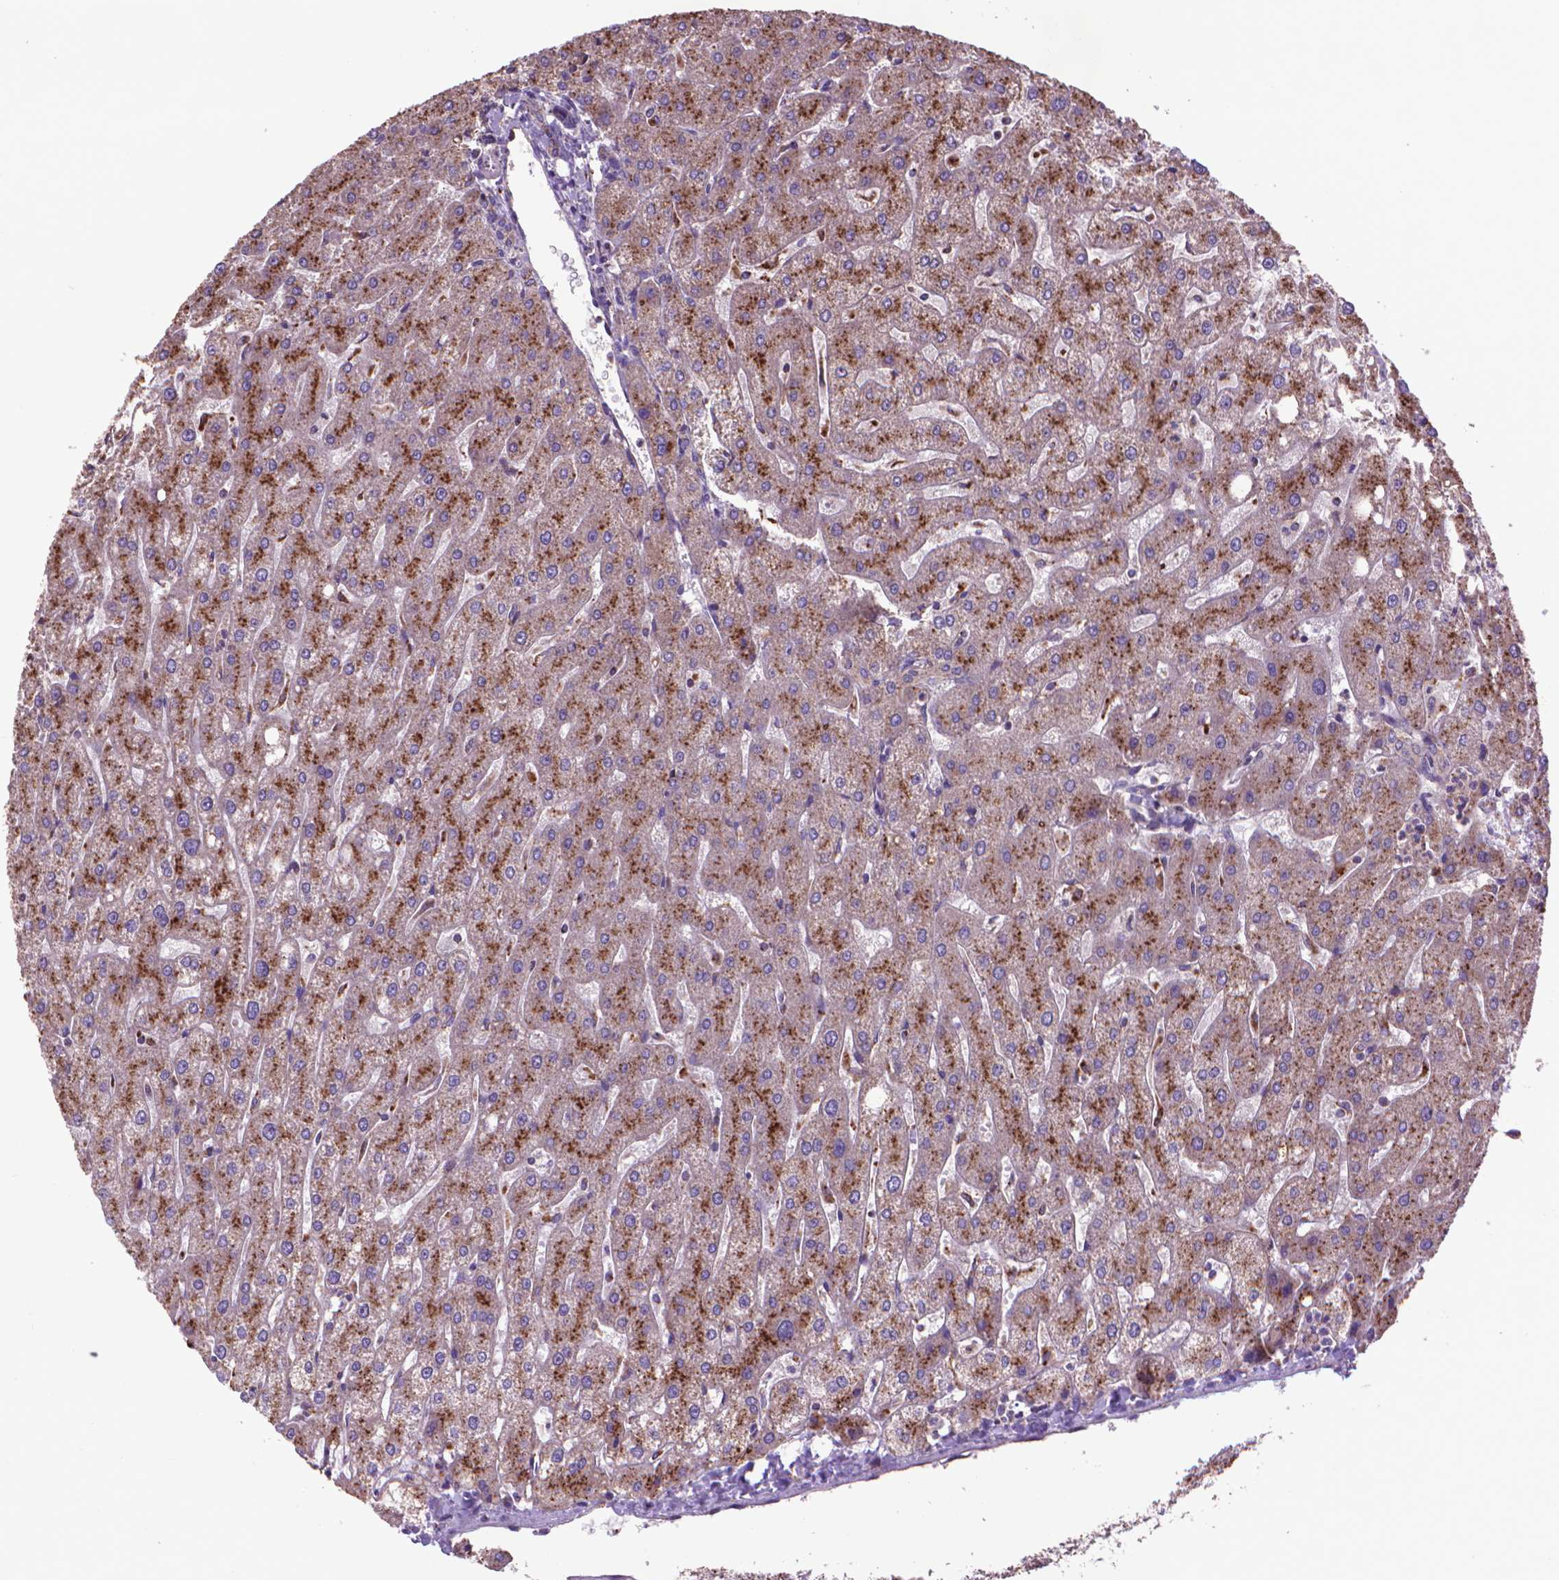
{"staining": {"intensity": "moderate", "quantity": ">75%", "location": "cytoplasmic/membranous"}, "tissue": "liver", "cell_type": "Cholangiocytes", "image_type": "normal", "snomed": [{"axis": "morphology", "description": "Normal tissue, NOS"}, {"axis": "topography", "description": "Liver"}], "caption": "This micrograph displays IHC staining of unremarkable human liver, with medium moderate cytoplasmic/membranous expression in approximately >75% of cholangiocytes.", "gene": "GLB1", "patient": {"sex": "male", "age": 67}}